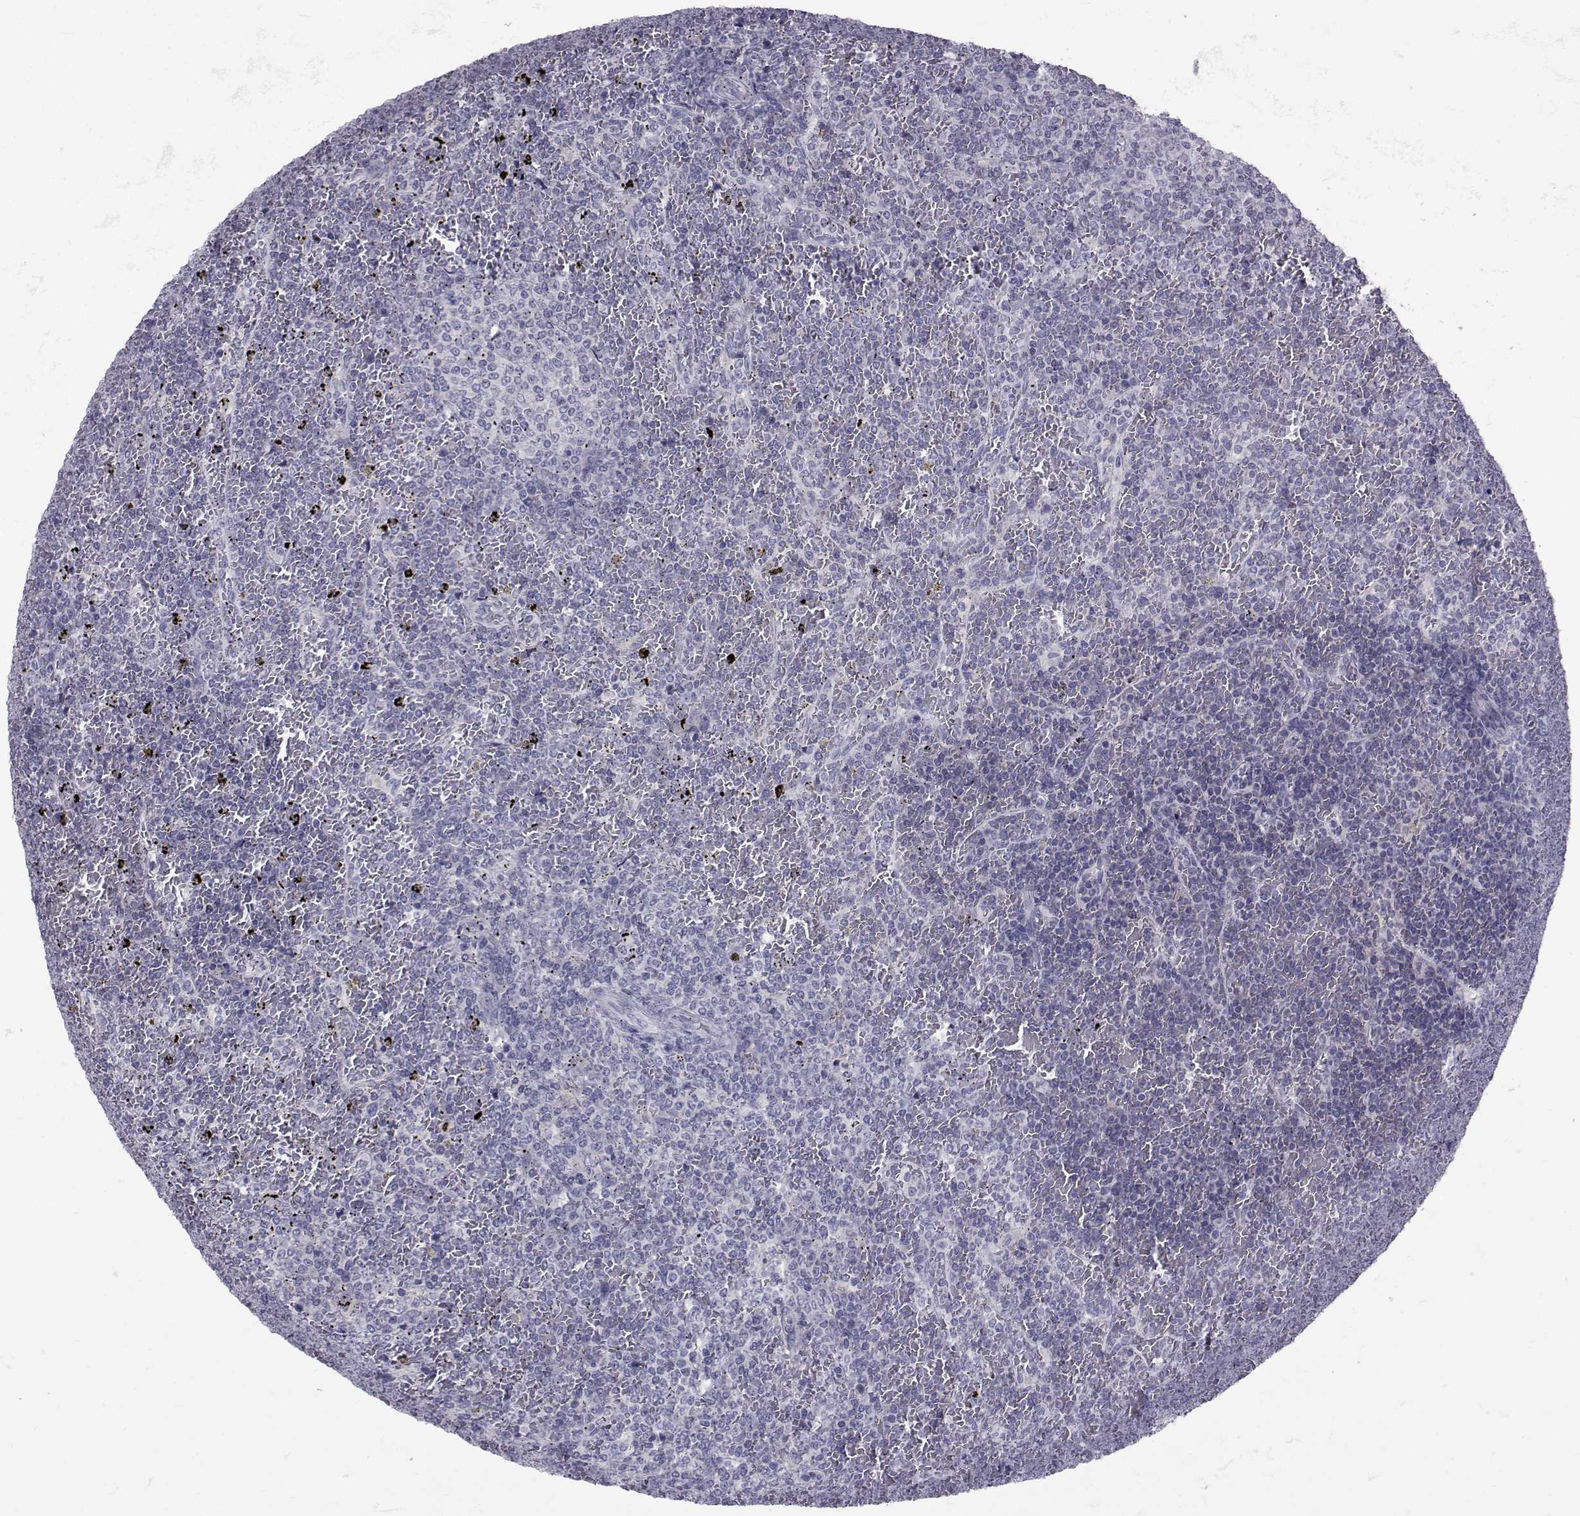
{"staining": {"intensity": "negative", "quantity": "none", "location": "none"}, "tissue": "lymphoma", "cell_type": "Tumor cells", "image_type": "cancer", "snomed": [{"axis": "morphology", "description": "Malignant lymphoma, non-Hodgkin's type, Low grade"}, {"axis": "topography", "description": "Spleen"}], "caption": "A high-resolution image shows IHC staining of lymphoma, which displays no significant expression in tumor cells.", "gene": "SLC30A10", "patient": {"sex": "female", "age": 77}}